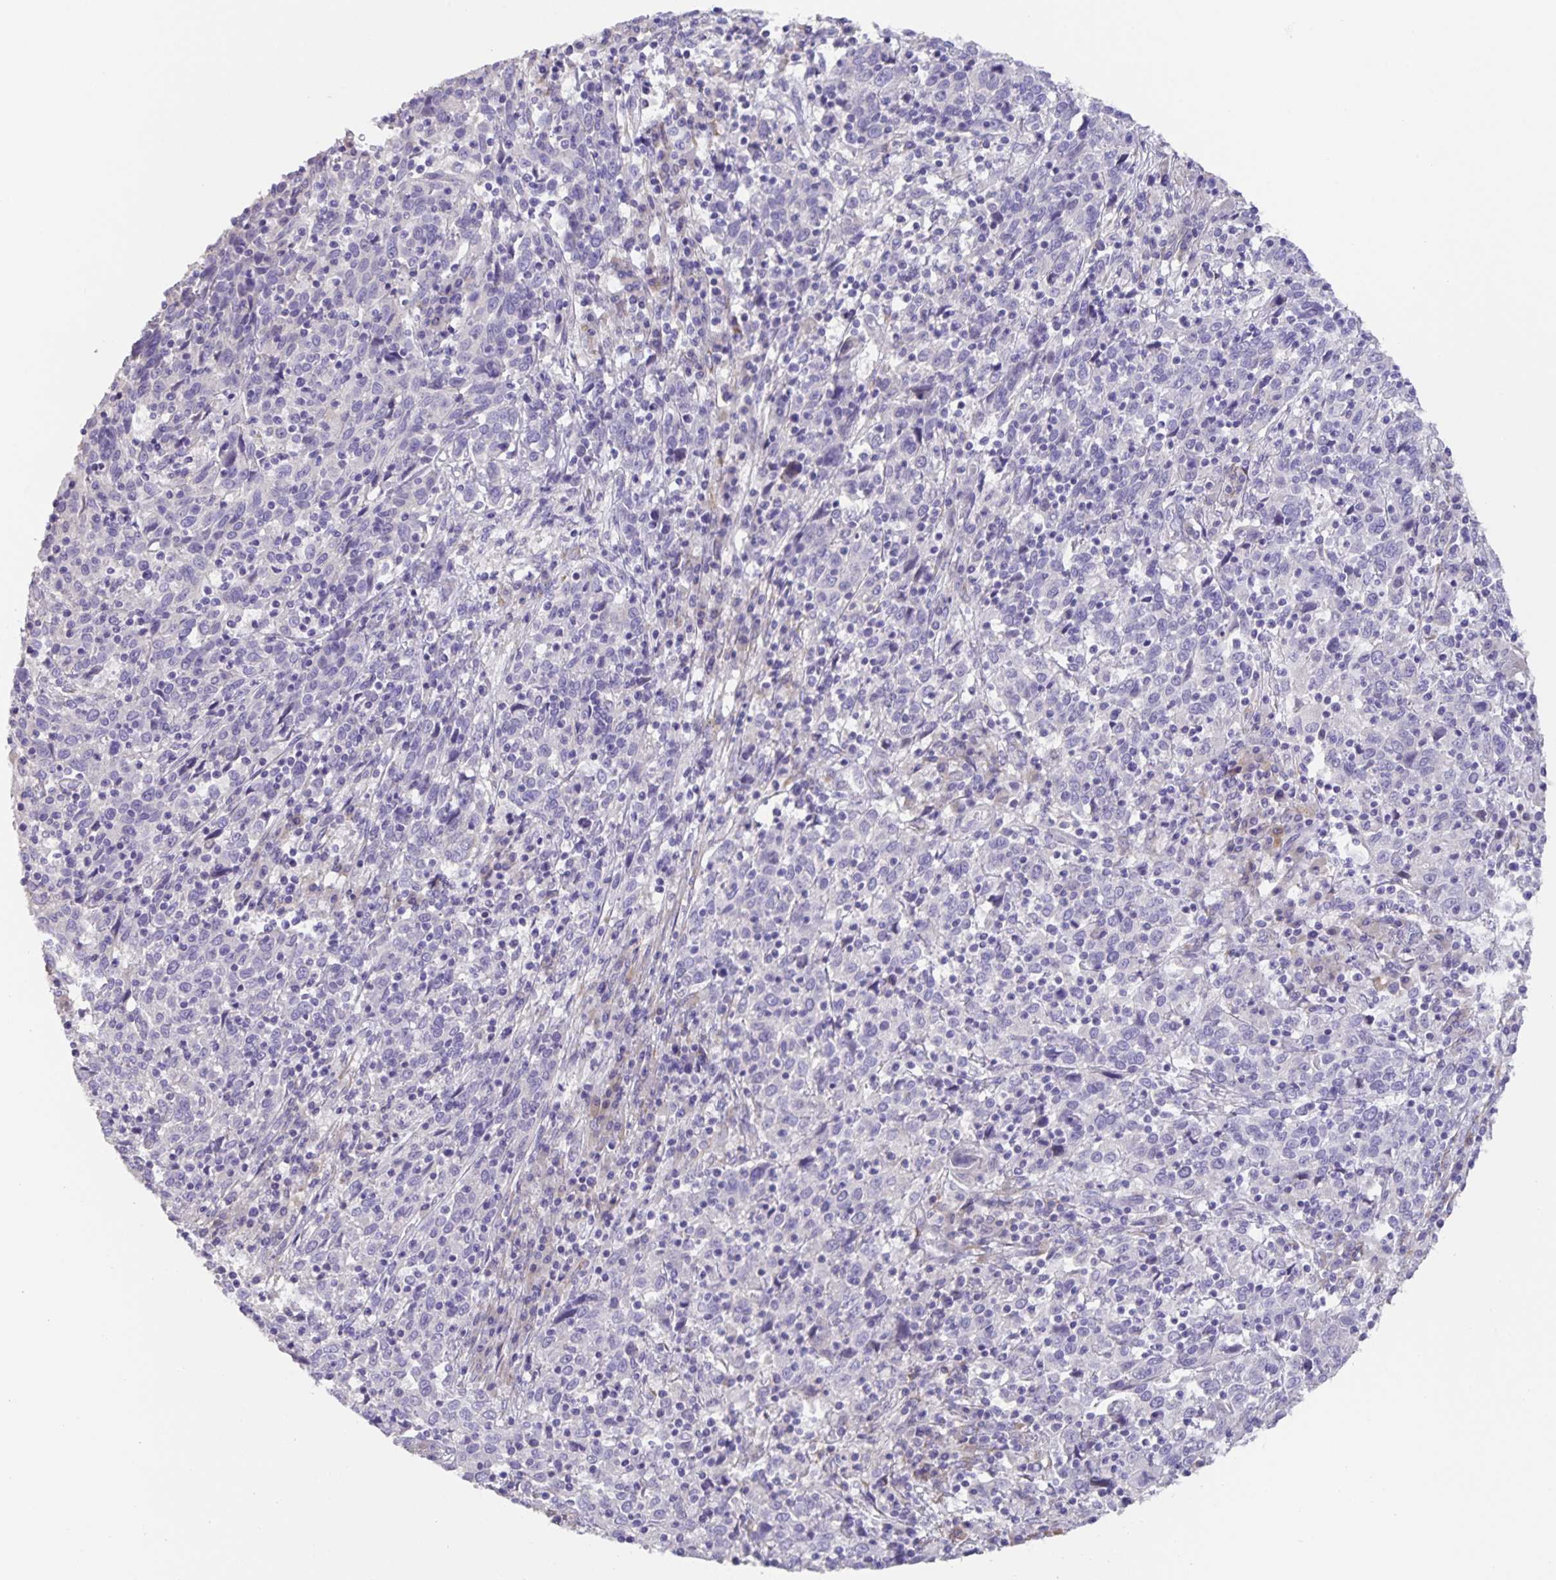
{"staining": {"intensity": "negative", "quantity": "none", "location": "none"}, "tissue": "cervical cancer", "cell_type": "Tumor cells", "image_type": "cancer", "snomed": [{"axis": "morphology", "description": "Squamous cell carcinoma, NOS"}, {"axis": "topography", "description": "Cervix"}], "caption": "Cervical cancer (squamous cell carcinoma) was stained to show a protein in brown. There is no significant positivity in tumor cells.", "gene": "PRR36", "patient": {"sex": "female", "age": 46}}